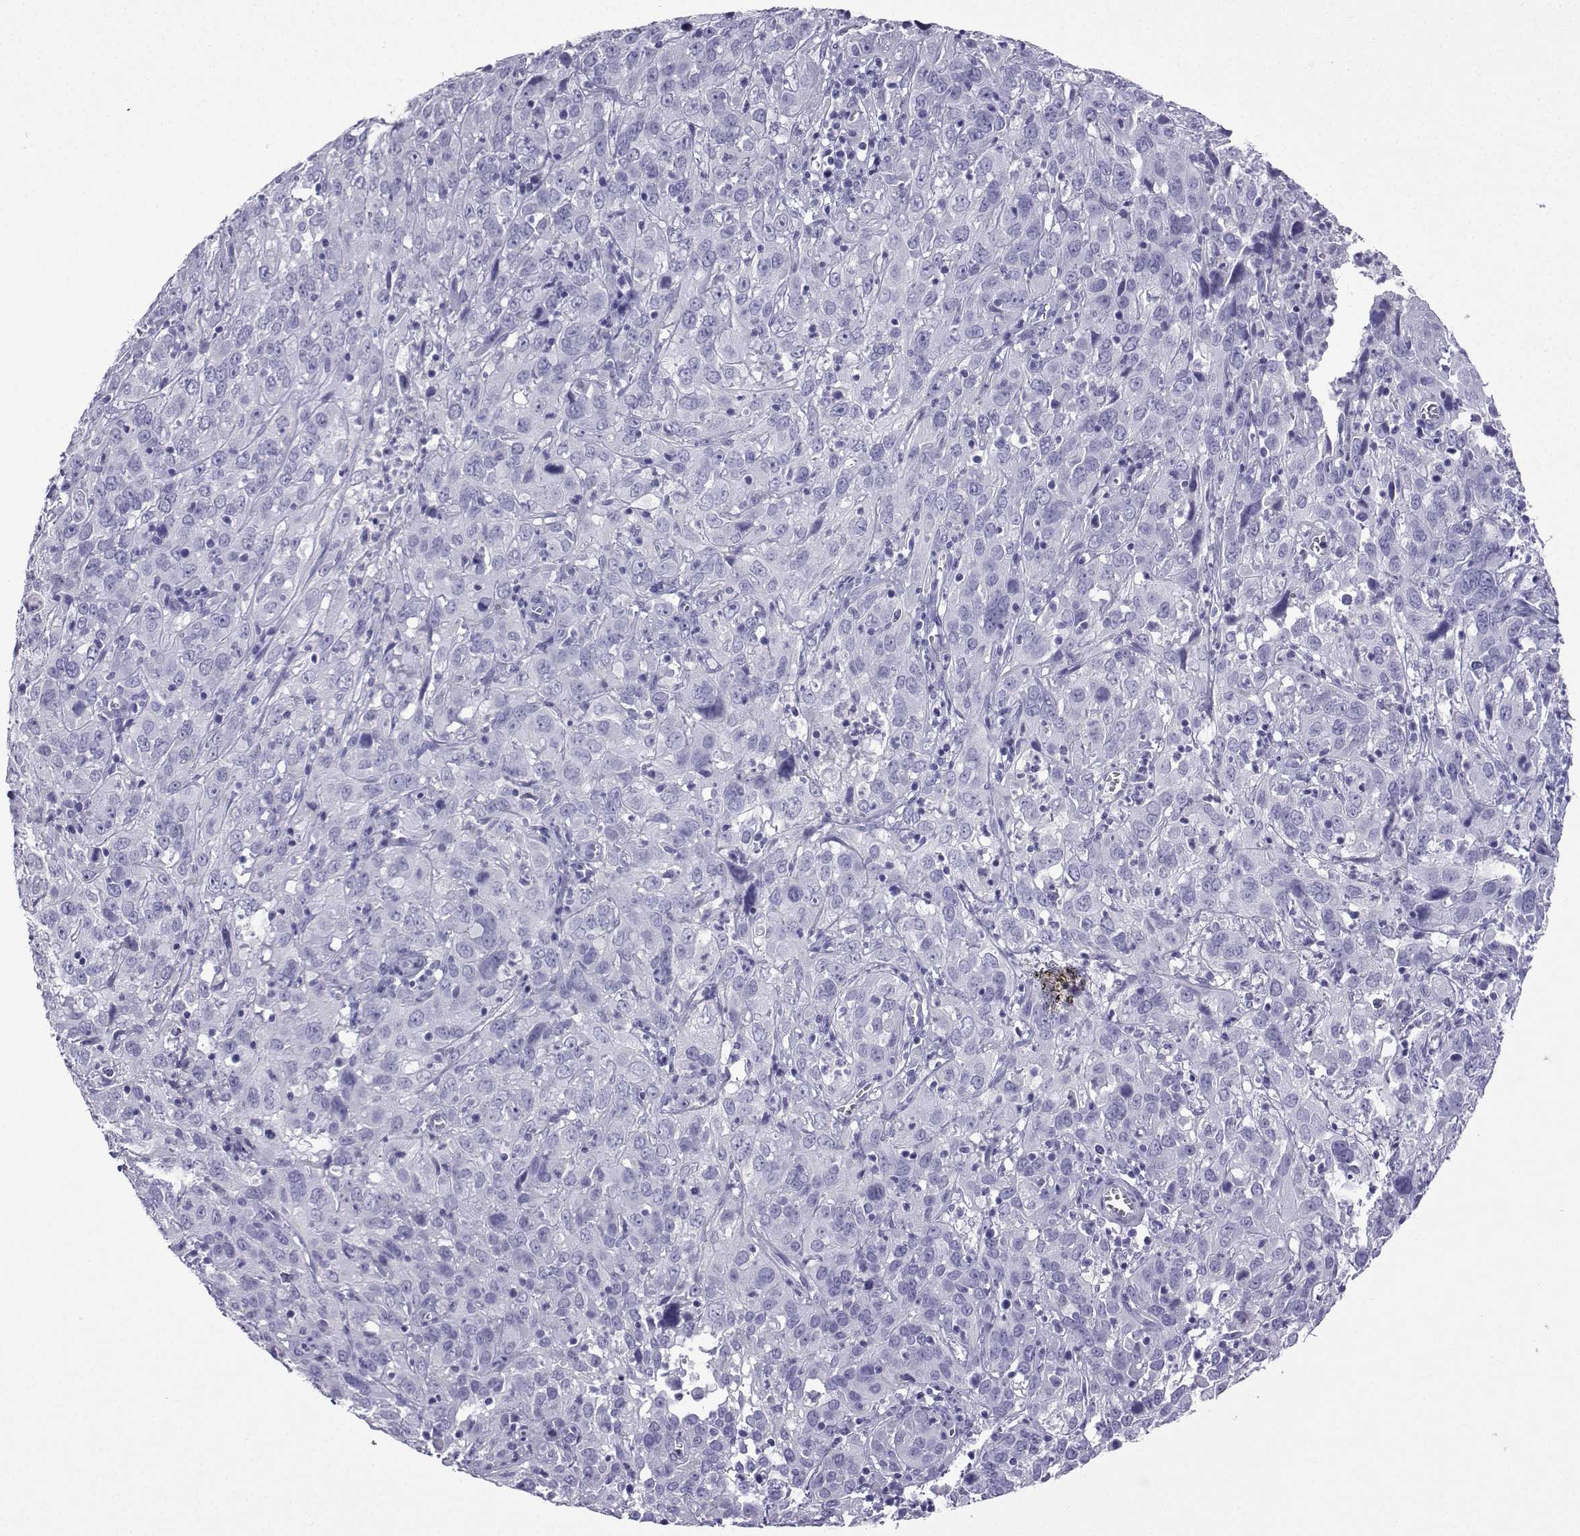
{"staining": {"intensity": "negative", "quantity": "none", "location": "none"}, "tissue": "cervical cancer", "cell_type": "Tumor cells", "image_type": "cancer", "snomed": [{"axis": "morphology", "description": "Squamous cell carcinoma, NOS"}, {"axis": "topography", "description": "Cervix"}], "caption": "Cervical cancer stained for a protein using IHC exhibits no positivity tumor cells.", "gene": "KCNF1", "patient": {"sex": "female", "age": 32}}